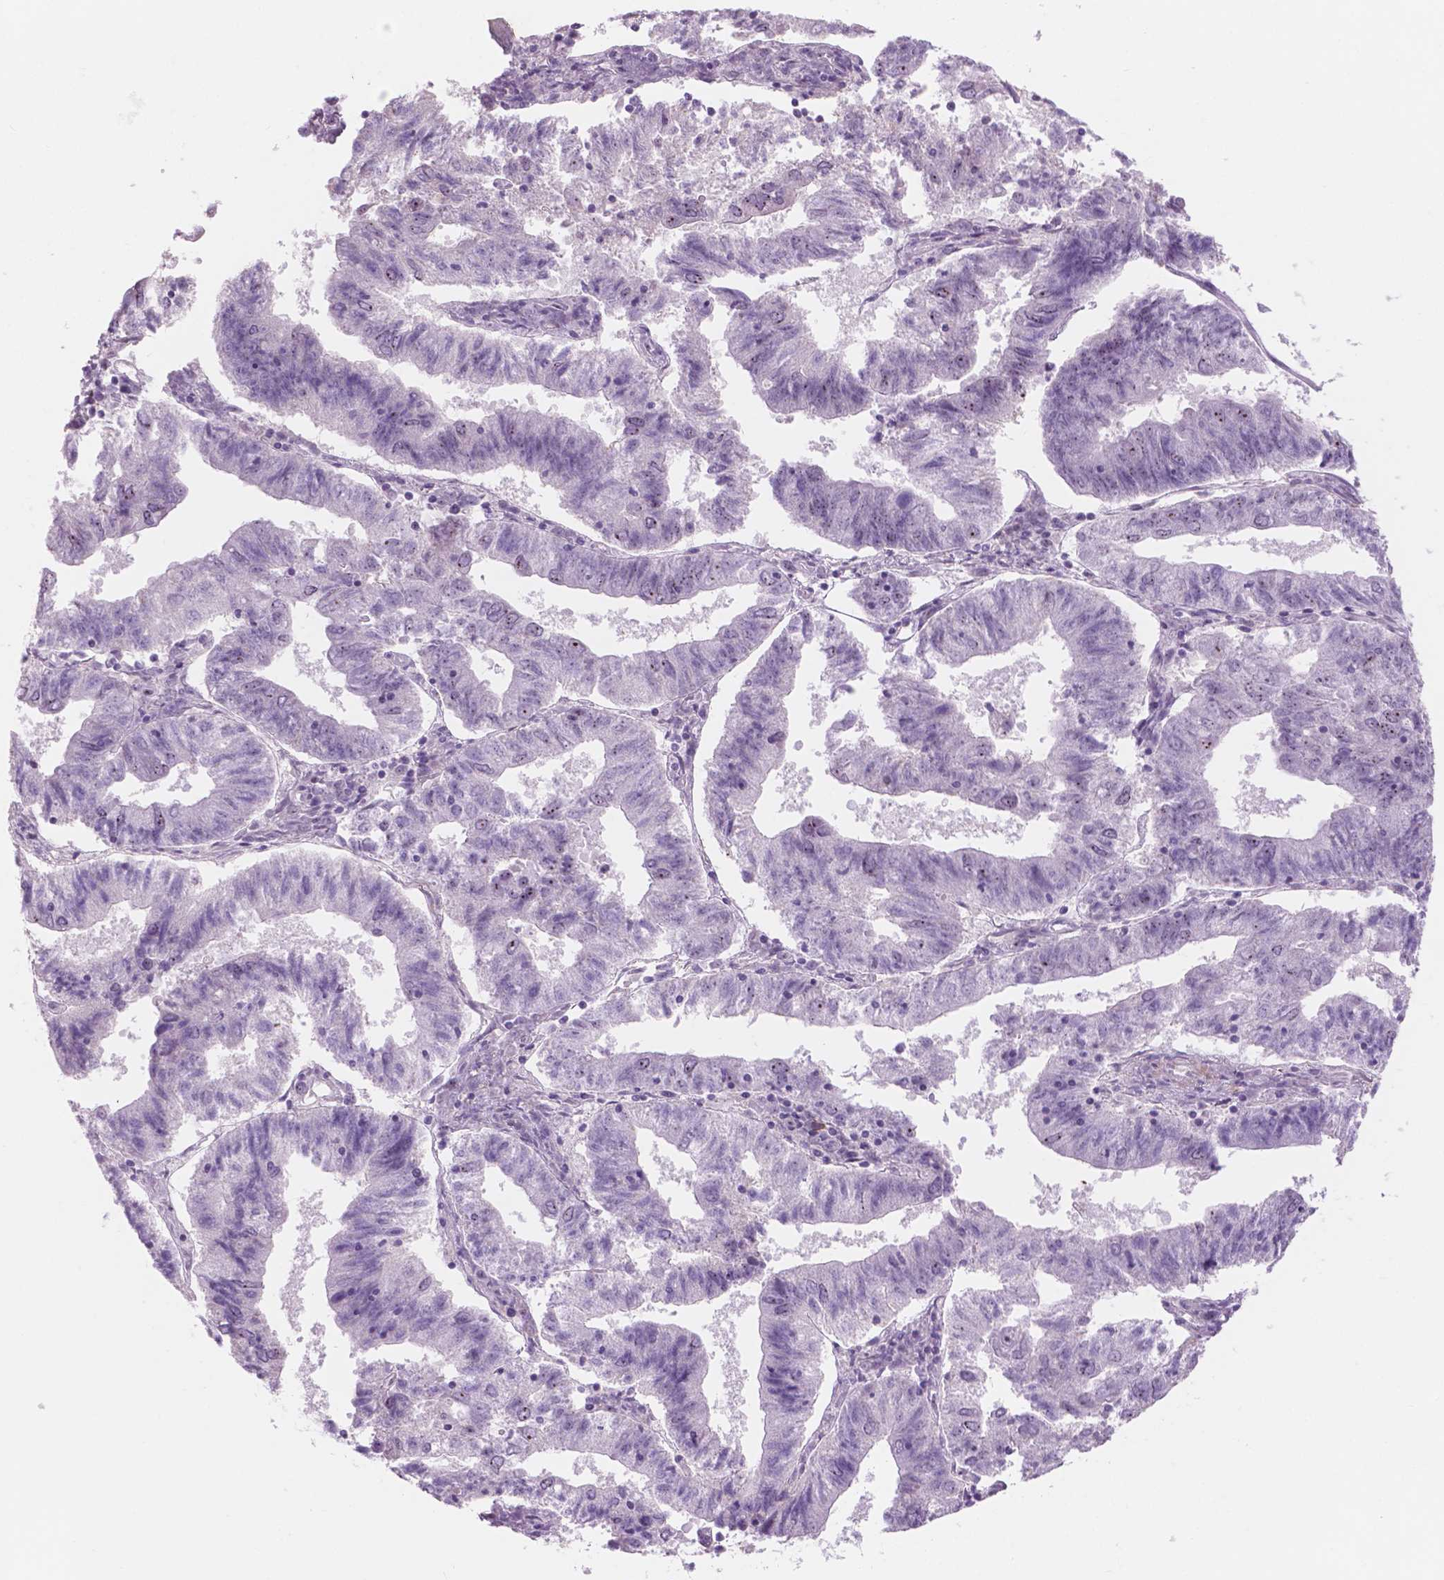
{"staining": {"intensity": "negative", "quantity": "none", "location": "none"}, "tissue": "endometrial cancer", "cell_type": "Tumor cells", "image_type": "cancer", "snomed": [{"axis": "morphology", "description": "Adenocarcinoma, NOS"}, {"axis": "topography", "description": "Endometrium"}], "caption": "Histopathology image shows no significant protein expression in tumor cells of endometrial cancer. (Brightfield microscopy of DAB (3,3'-diaminobenzidine) immunohistochemistry at high magnification).", "gene": "ZNF853", "patient": {"sex": "female", "age": 82}}